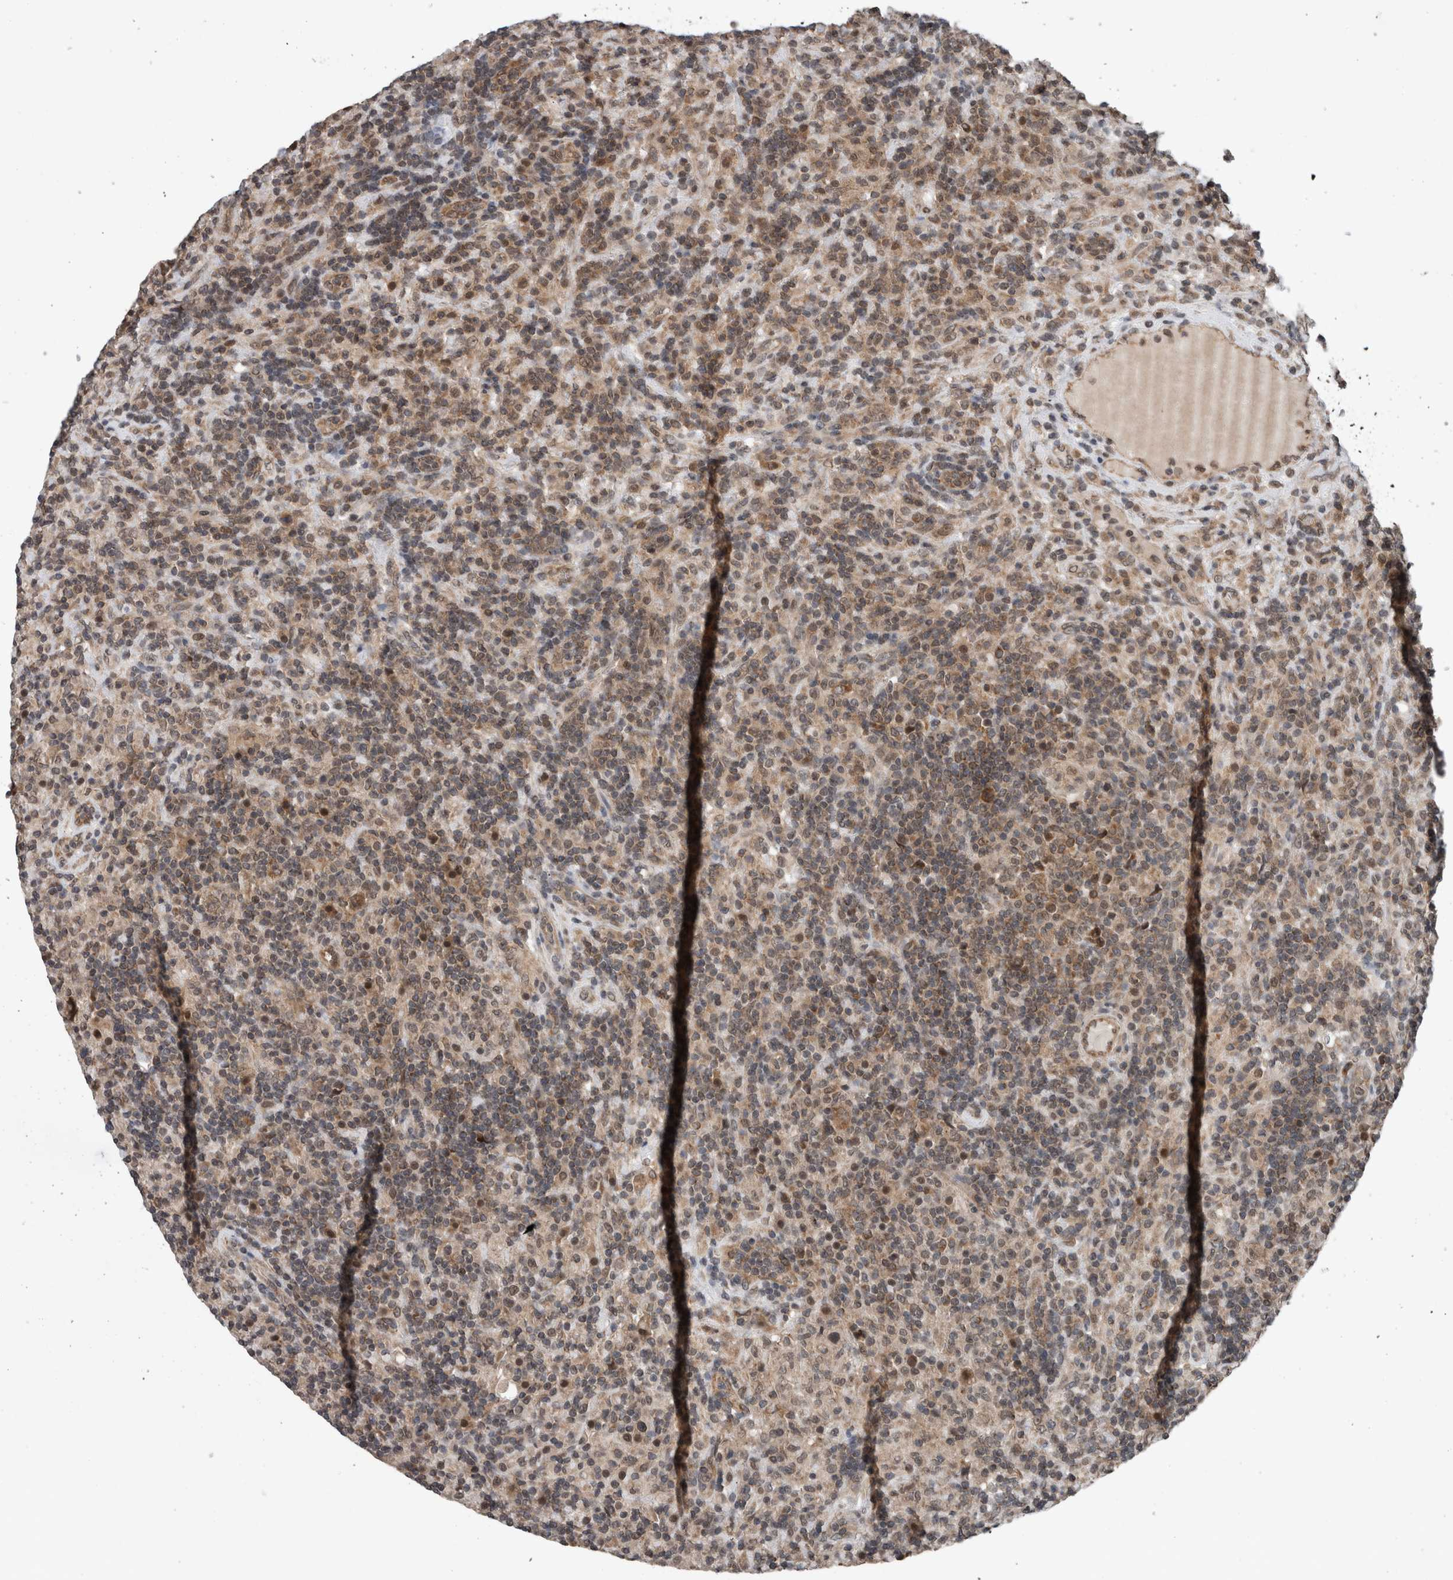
{"staining": {"intensity": "moderate", "quantity": ">75%", "location": "cytoplasmic/membranous"}, "tissue": "lymphoma", "cell_type": "Tumor cells", "image_type": "cancer", "snomed": [{"axis": "morphology", "description": "Hodgkin's disease, NOS"}, {"axis": "topography", "description": "Lymph node"}], "caption": "High-power microscopy captured an immunohistochemistry histopathology image of lymphoma, revealing moderate cytoplasmic/membranous positivity in approximately >75% of tumor cells. The staining is performed using DAB brown chromogen to label protein expression. The nuclei are counter-stained blue using hematoxylin.", "gene": "ENY2", "patient": {"sex": "male", "age": 70}}